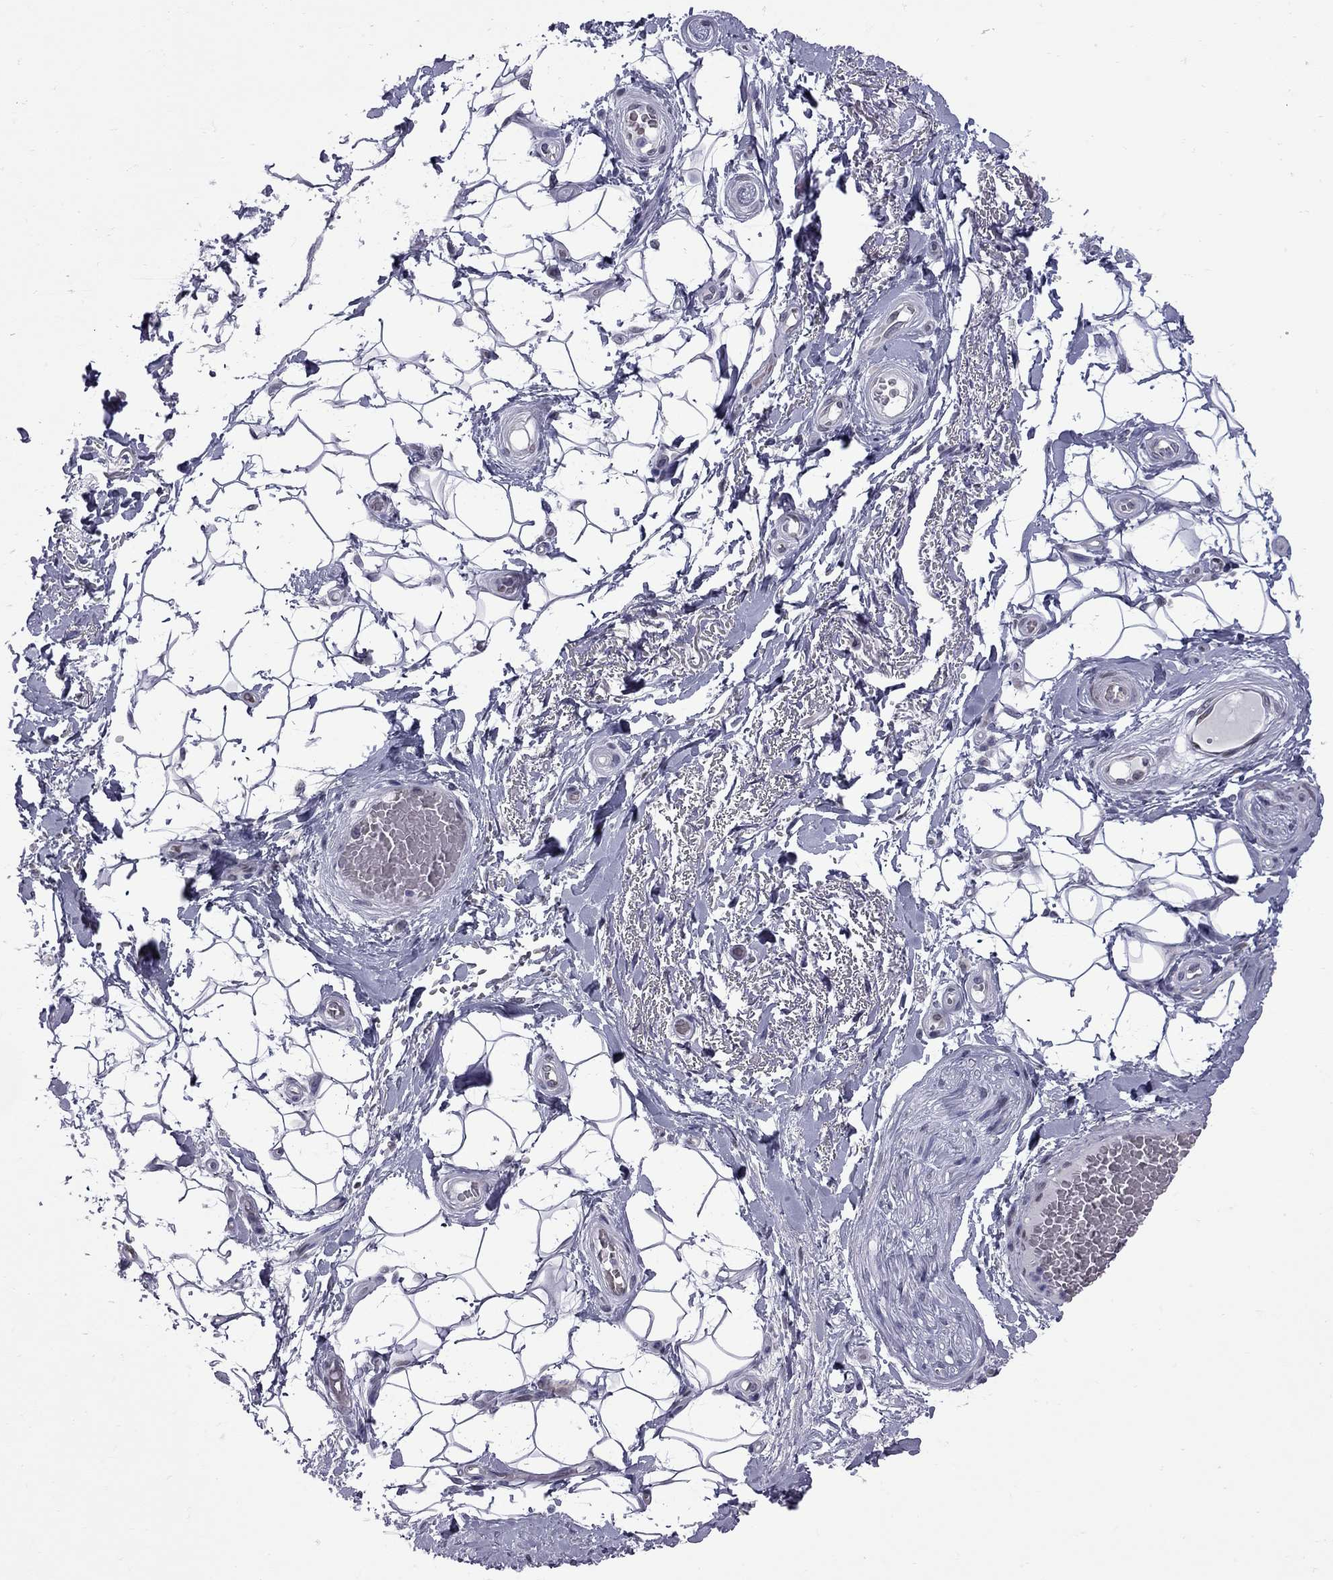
{"staining": {"intensity": "negative", "quantity": "none", "location": "none"}, "tissue": "adipose tissue", "cell_type": "Adipocytes", "image_type": "normal", "snomed": [{"axis": "morphology", "description": "Normal tissue, NOS"}, {"axis": "topography", "description": "Anal"}, {"axis": "topography", "description": "Peripheral nerve tissue"}], "caption": "The immunohistochemistry histopathology image has no significant expression in adipocytes of adipose tissue.", "gene": "CLTCL1", "patient": {"sex": "male", "age": 53}}